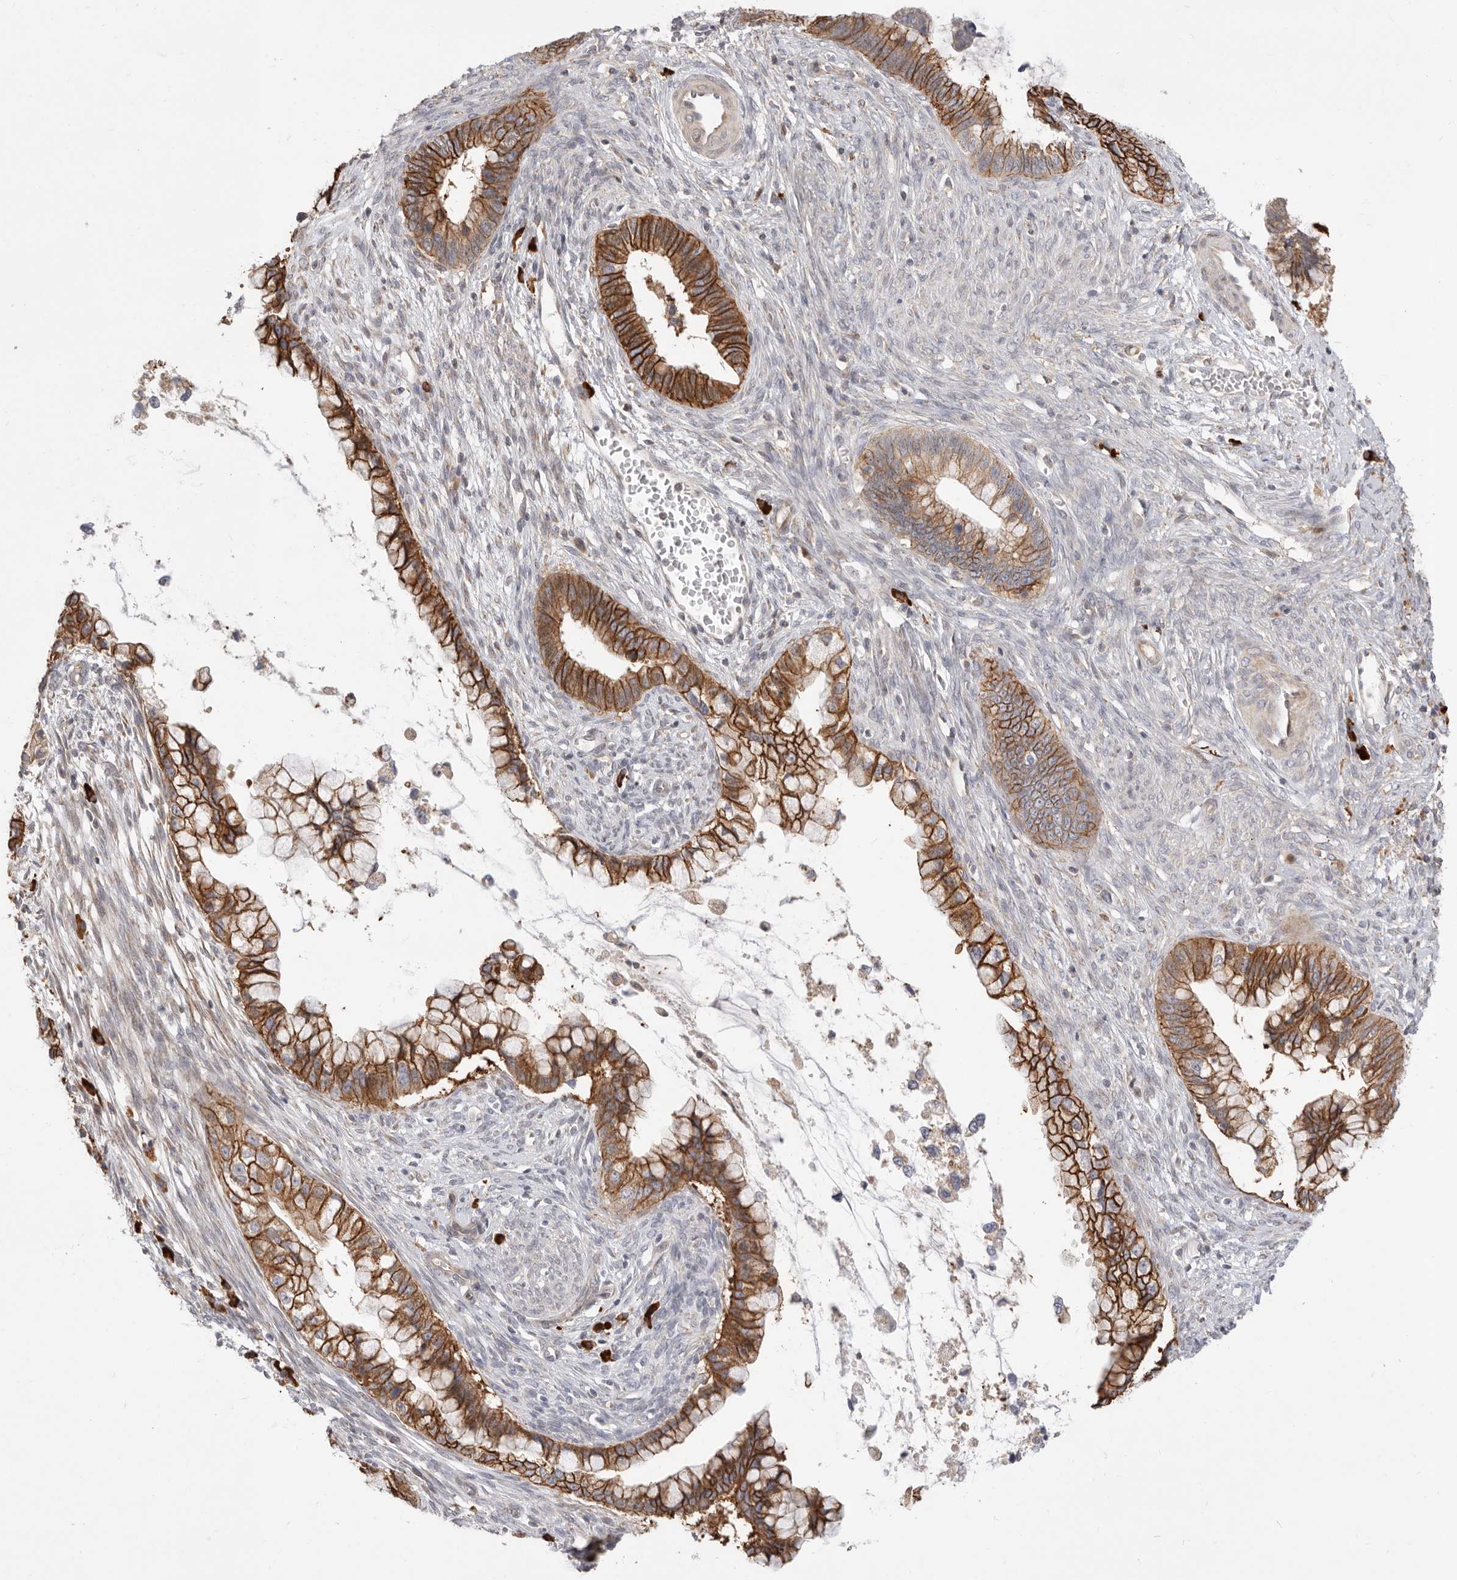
{"staining": {"intensity": "strong", "quantity": ">75%", "location": "cytoplasmic/membranous"}, "tissue": "cervical cancer", "cell_type": "Tumor cells", "image_type": "cancer", "snomed": [{"axis": "morphology", "description": "Adenocarcinoma, NOS"}, {"axis": "topography", "description": "Cervix"}], "caption": "Immunohistochemical staining of human cervical cancer demonstrates high levels of strong cytoplasmic/membranous staining in about >75% of tumor cells.", "gene": "USH1C", "patient": {"sex": "female", "age": 44}}